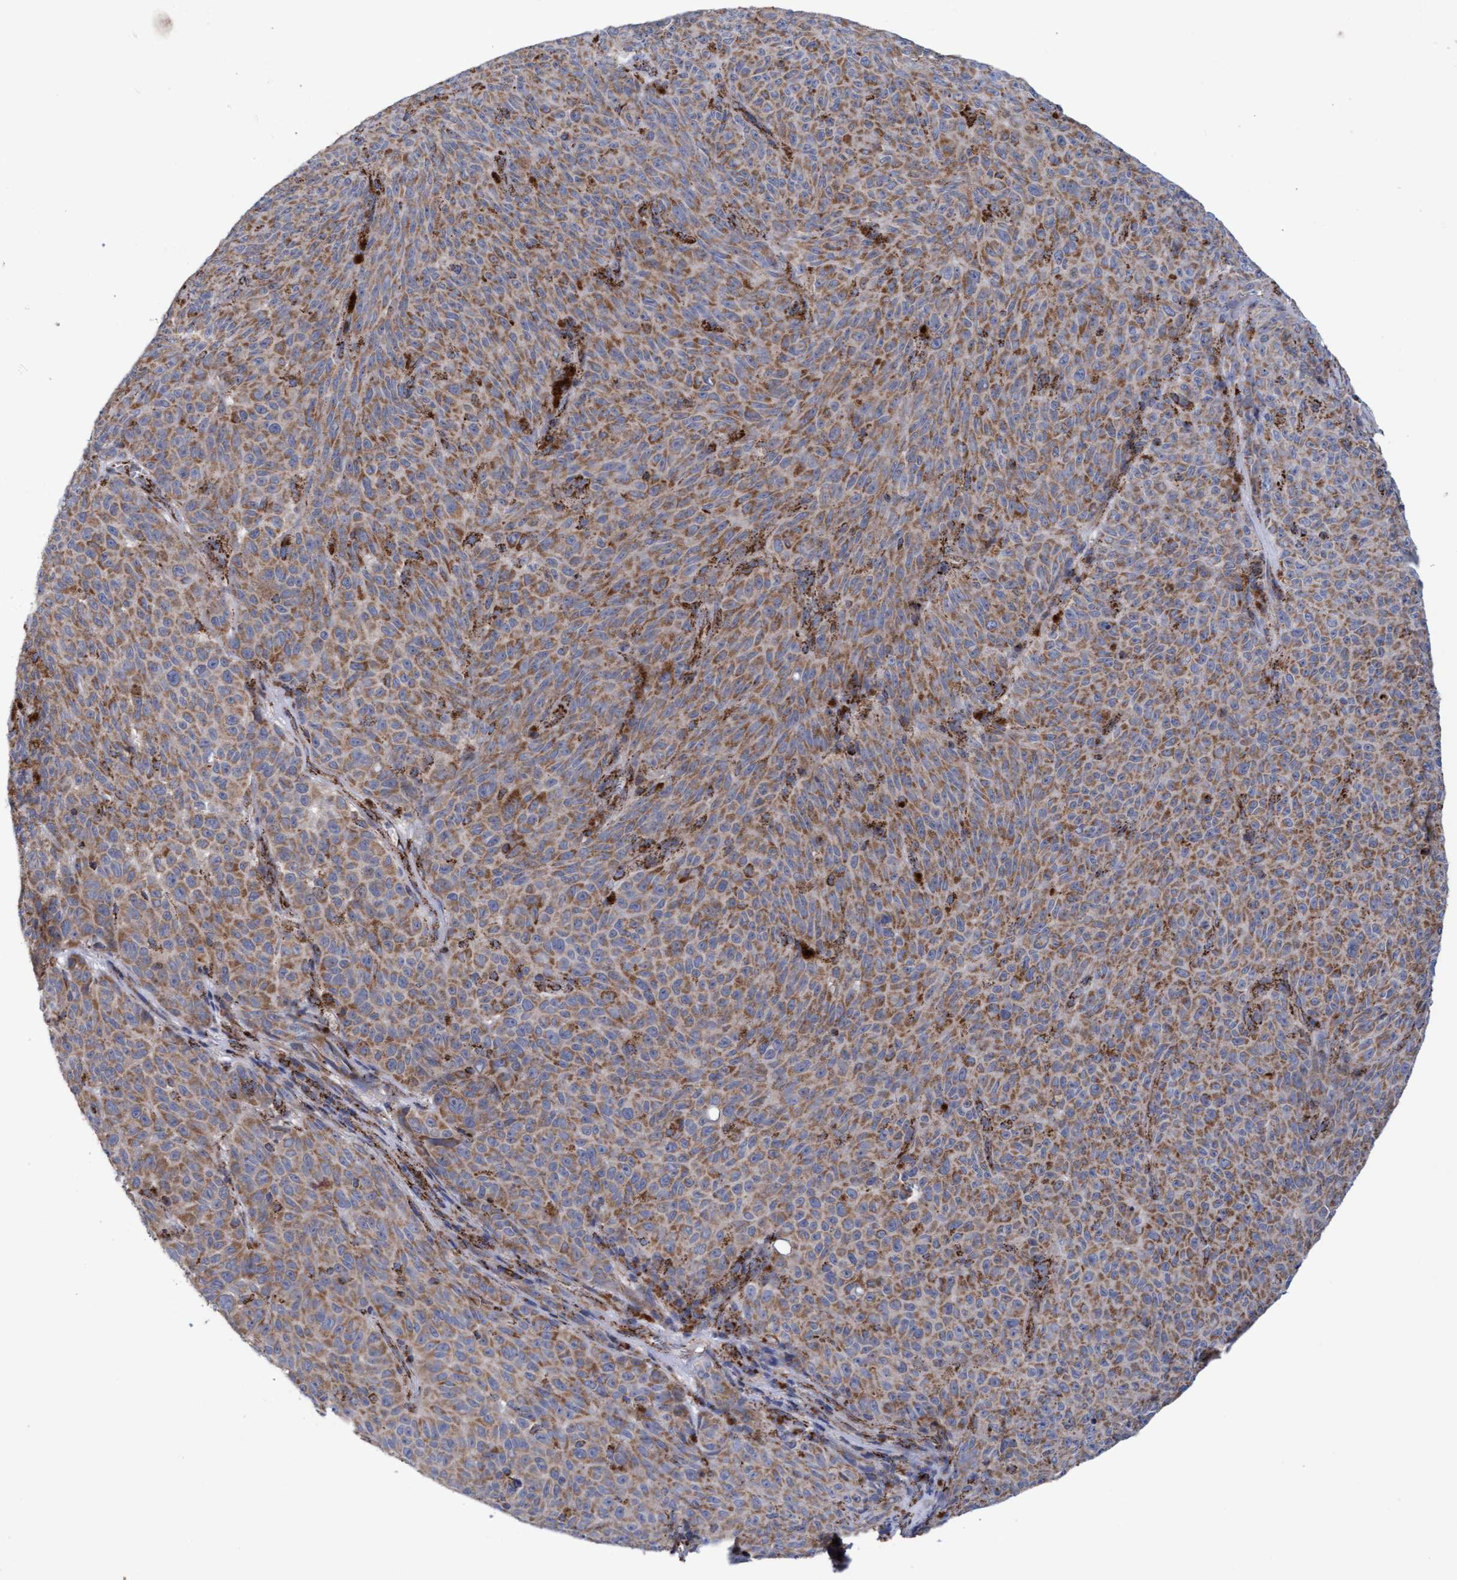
{"staining": {"intensity": "moderate", "quantity": ">75%", "location": "cytoplasmic/membranous"}, "tissue": "melanoma", "cell_type": "Tumor cells", "image_type": "cancer", "snomed": [{"axis": "morphology", "description": "Malignant melanoma, NOS"}, {"axis": "topography", "description": "Skin"}], "caption": "A brown stain labels moderate cytoplasmic/membranous expression of a protein in malignant melanoma tumor cells.", "gene": "MRPL38", "patient": {"sex": "female", "age": 82}}